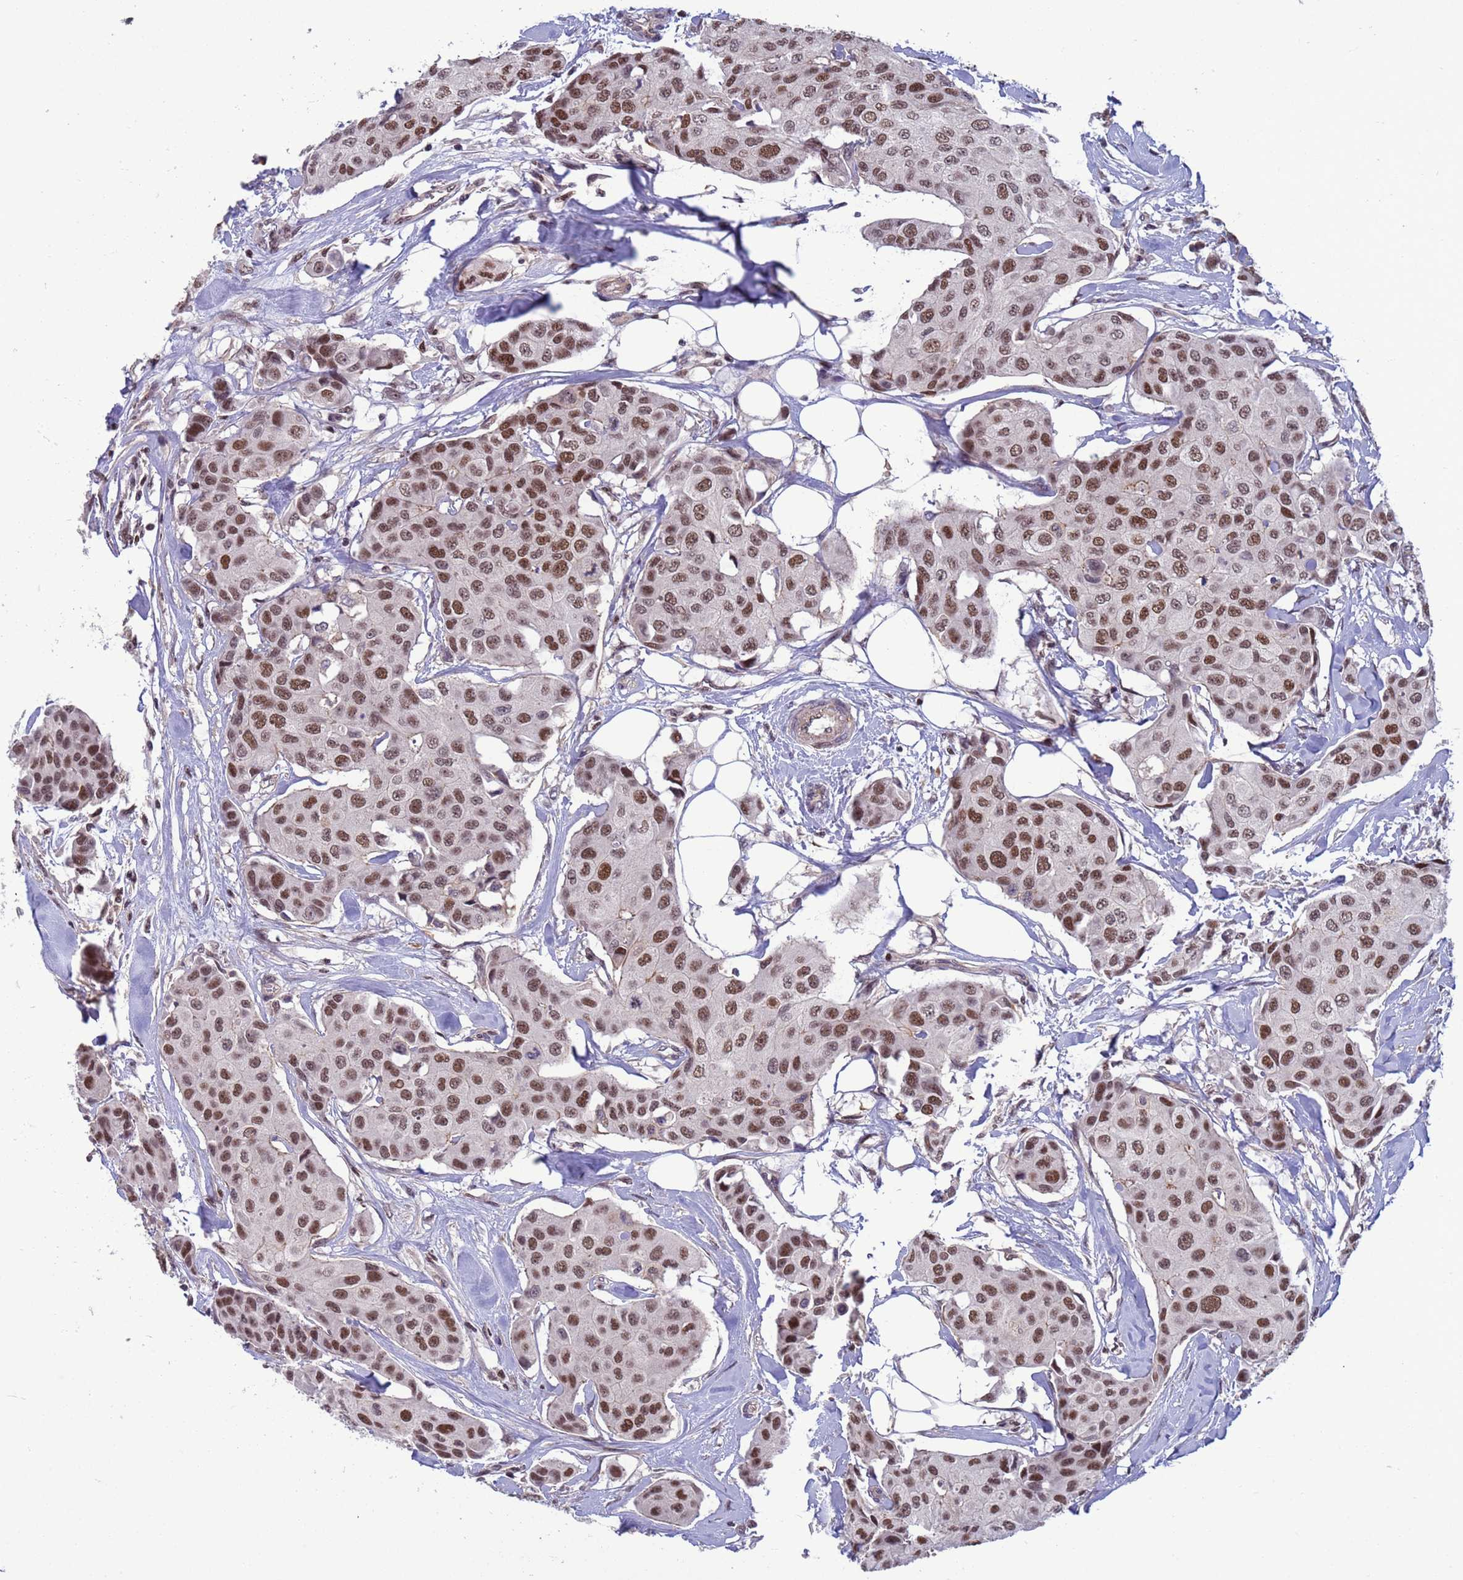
{"staining": {"intensity": "strong", "quantity": ">75%", "location": "nuclear"}, "tissue": "breast cancer", "cell_type": "Tumor cells", "image_type": "cancer", "snomed": [{"axis": "morphology", "description": "Duct carcinoma"}, {"axis": "topography", "description": "Breast"}, {"axis": "topography", "description": "Lymph node"}], "caption": "IHC (DAB) staining of human intraductal carcinoma (breast) shows strong nuclear protein staining in approximately >75% of tumor cells.", "gene": "NSL1", "patient": {"sex": "female", "age": 80}}